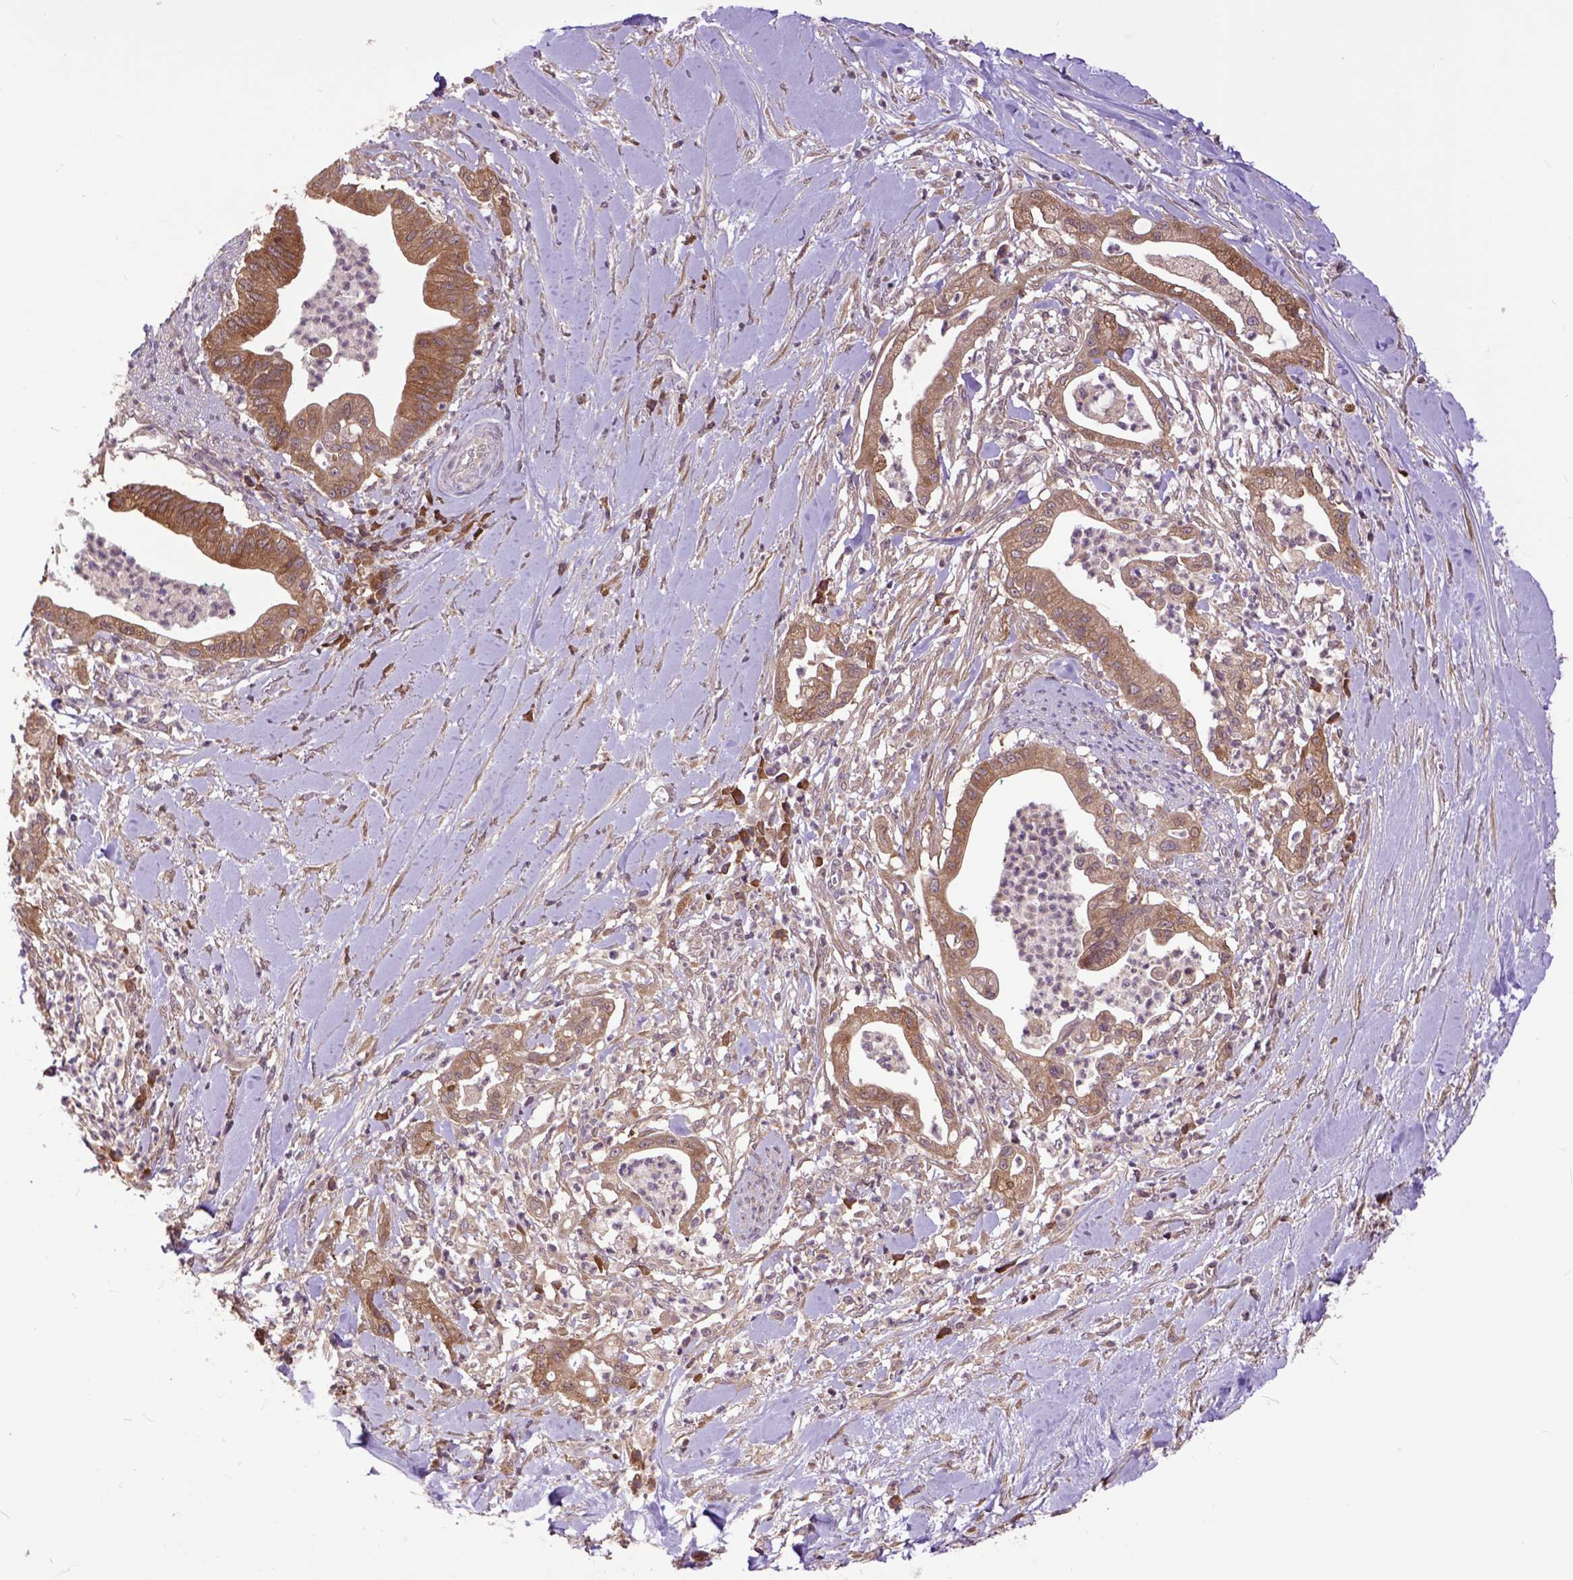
{"staining": {"intensity": "moderate", "quantity": ">75%", "location": "cytoplasmic/membranous"}, "tissue": "pancreatic cancer", "cell_type": "Tumor cells", "image_type": "cancer", "snomed": [{"axis": "morphology", "description": "Normal tissue, NOS"}, {"axis": "morphology", "description": "Adenocarcinoma, NOS"}, {"axis": "topography", "description": "Lymph node"}, {"axis": "topography", "description": "Pancreas"}], "caption": "Protein staining shows moderate cytoplasmic/membranous staining in approximately >75% of tumor cells in adenocarcinoma (pancreatic).", "gene": "ARL1", "patient": {"sex": "female", "age": 58}}